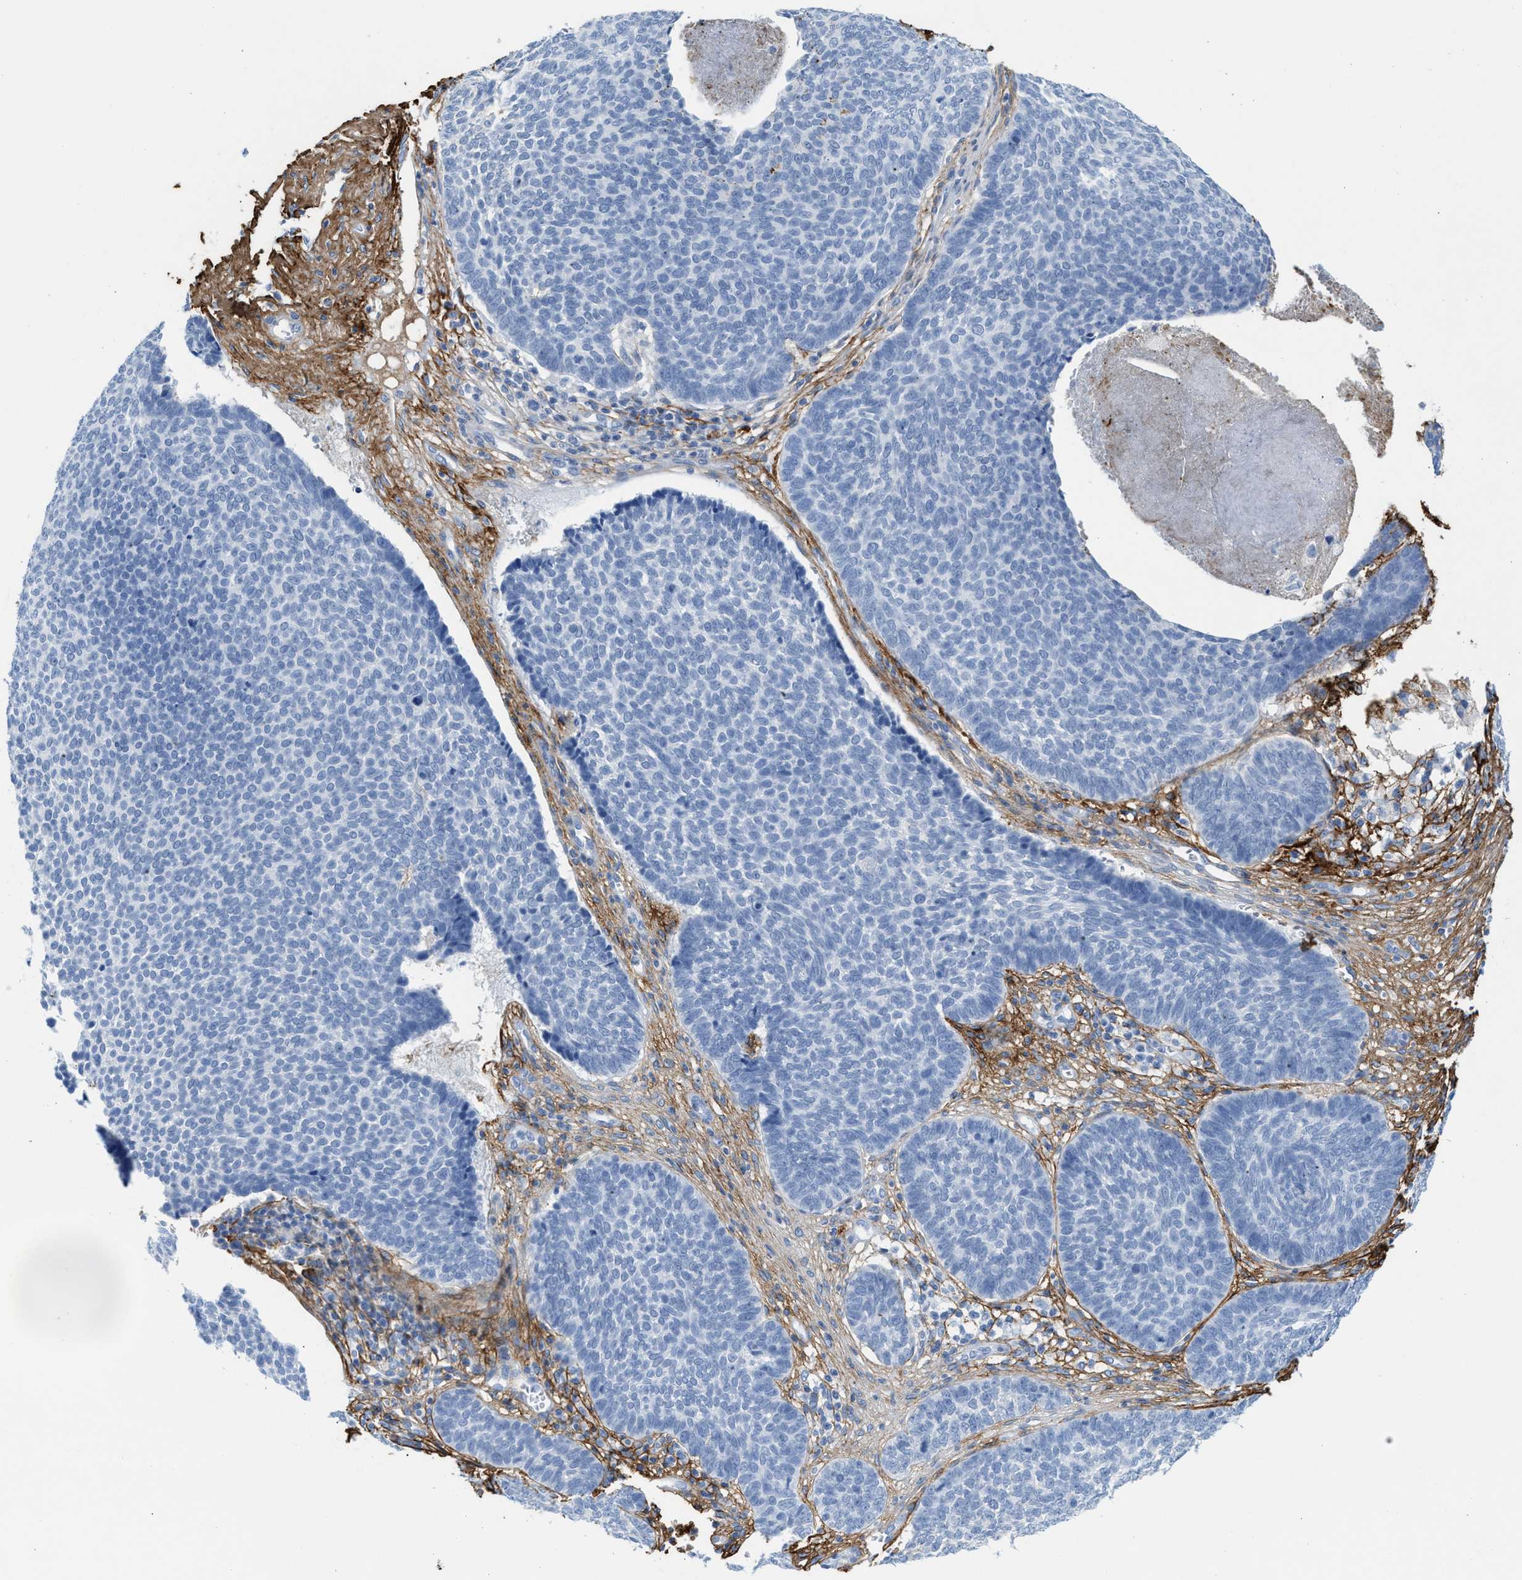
{"staining": {"intensity": "negative", "quantity": "none", "location": "none"}, "tissue": "skin cancer", "cell_type": "Tumor cells", "image_type": "cancer", "snomed": [{"axis": "morphology", "description": "Basal cell carcinoma"}, {"axis": "topography", "description": "Skin"}], "caption": "Protein analysis of skin cancer exhibits no significant positivity in tumor cells. (IHC, brightfield microscopy, high magnification).", "gene": "TNR", "patient": {"sex": "male", "age": 84}}